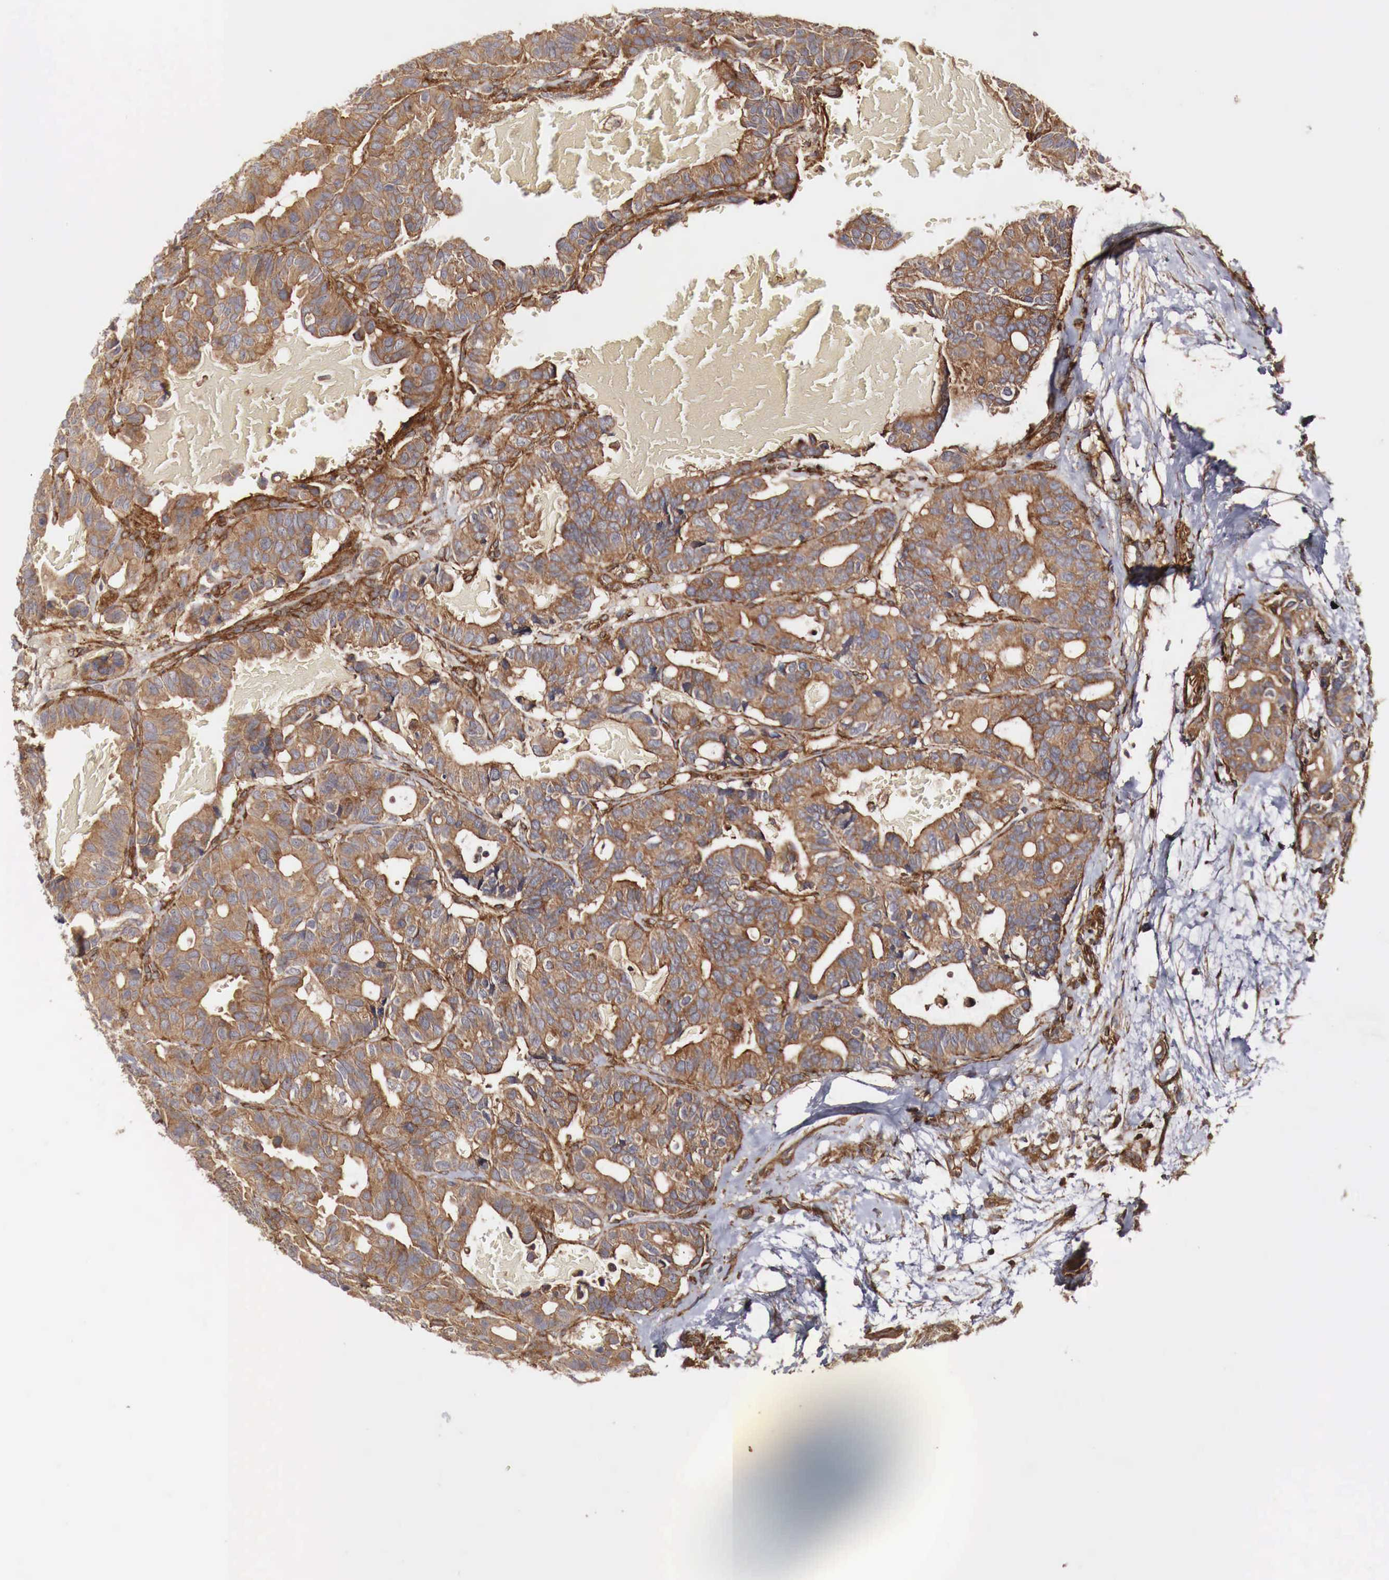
{"staining": {"intensity": "moderate", "quantity": ">75%", "location": "cytoplasmic/membranous"}, "tissue": "breast cancer", "cell_type": "Tumor cells", "image_type": "cancer", "snomed": [{"axis": "morphology", "description": "Duct carcinoma"}, {"axis": "topography", "description": "Breast"}], "caption": "Immunohistochemistry staining of breast cancer (infiltrating ductal carcinoma), which displays medium levels of moderate cytoplasmic/membranous staining in about >75% of tumor cells indicating moderate cytoplasmic/membranous protein staining. The staining was performed using DAB (3,3'-diaminobenzidine) (brown) for protein detection and nuclei were counterstained in hematoxylin (blue).", "gene": "ARMCX4", "patient": {"sex": "female", "age": 69}}